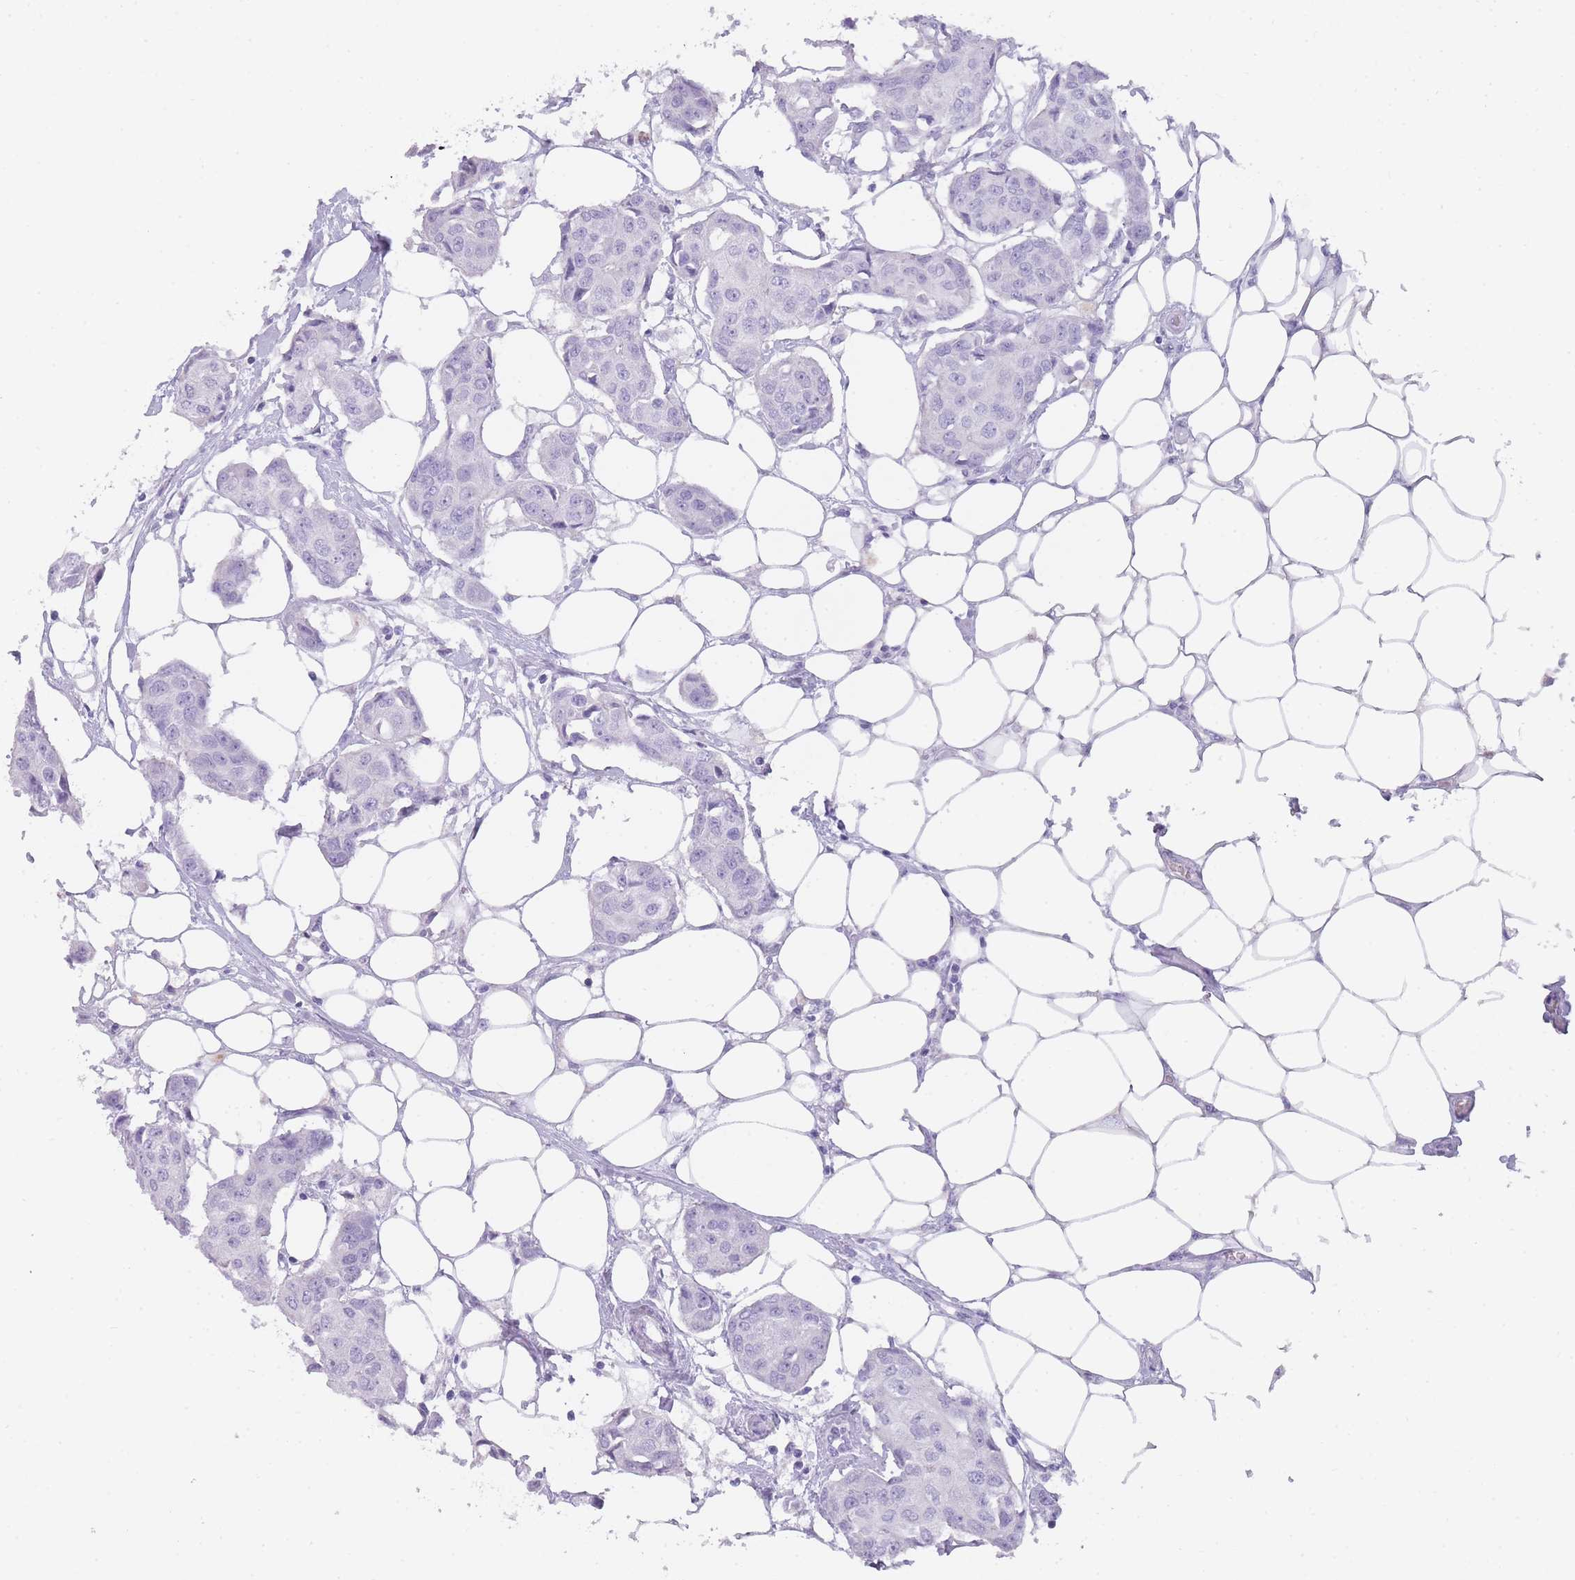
{"staining": {"intensity": "negative", "quantity": "none", "location": "none"}, "tissue": "breast cancer", "cell_type": "Tumor cells", "image_type": "cancer", "snomed": [{"axis": "morphology", "description": "Duct carcinoma"}, {"axis": "topography", "description": "Breast"}, {"axis": "topography", "description": "Lymph node"}], "caption": "DAB immunohistochemical staining of intraductal carcinoma (breast) reveals no significant expression in tumor cells.", "gene": "TCP11", "patient": {"sex": "female", "age": 80}}